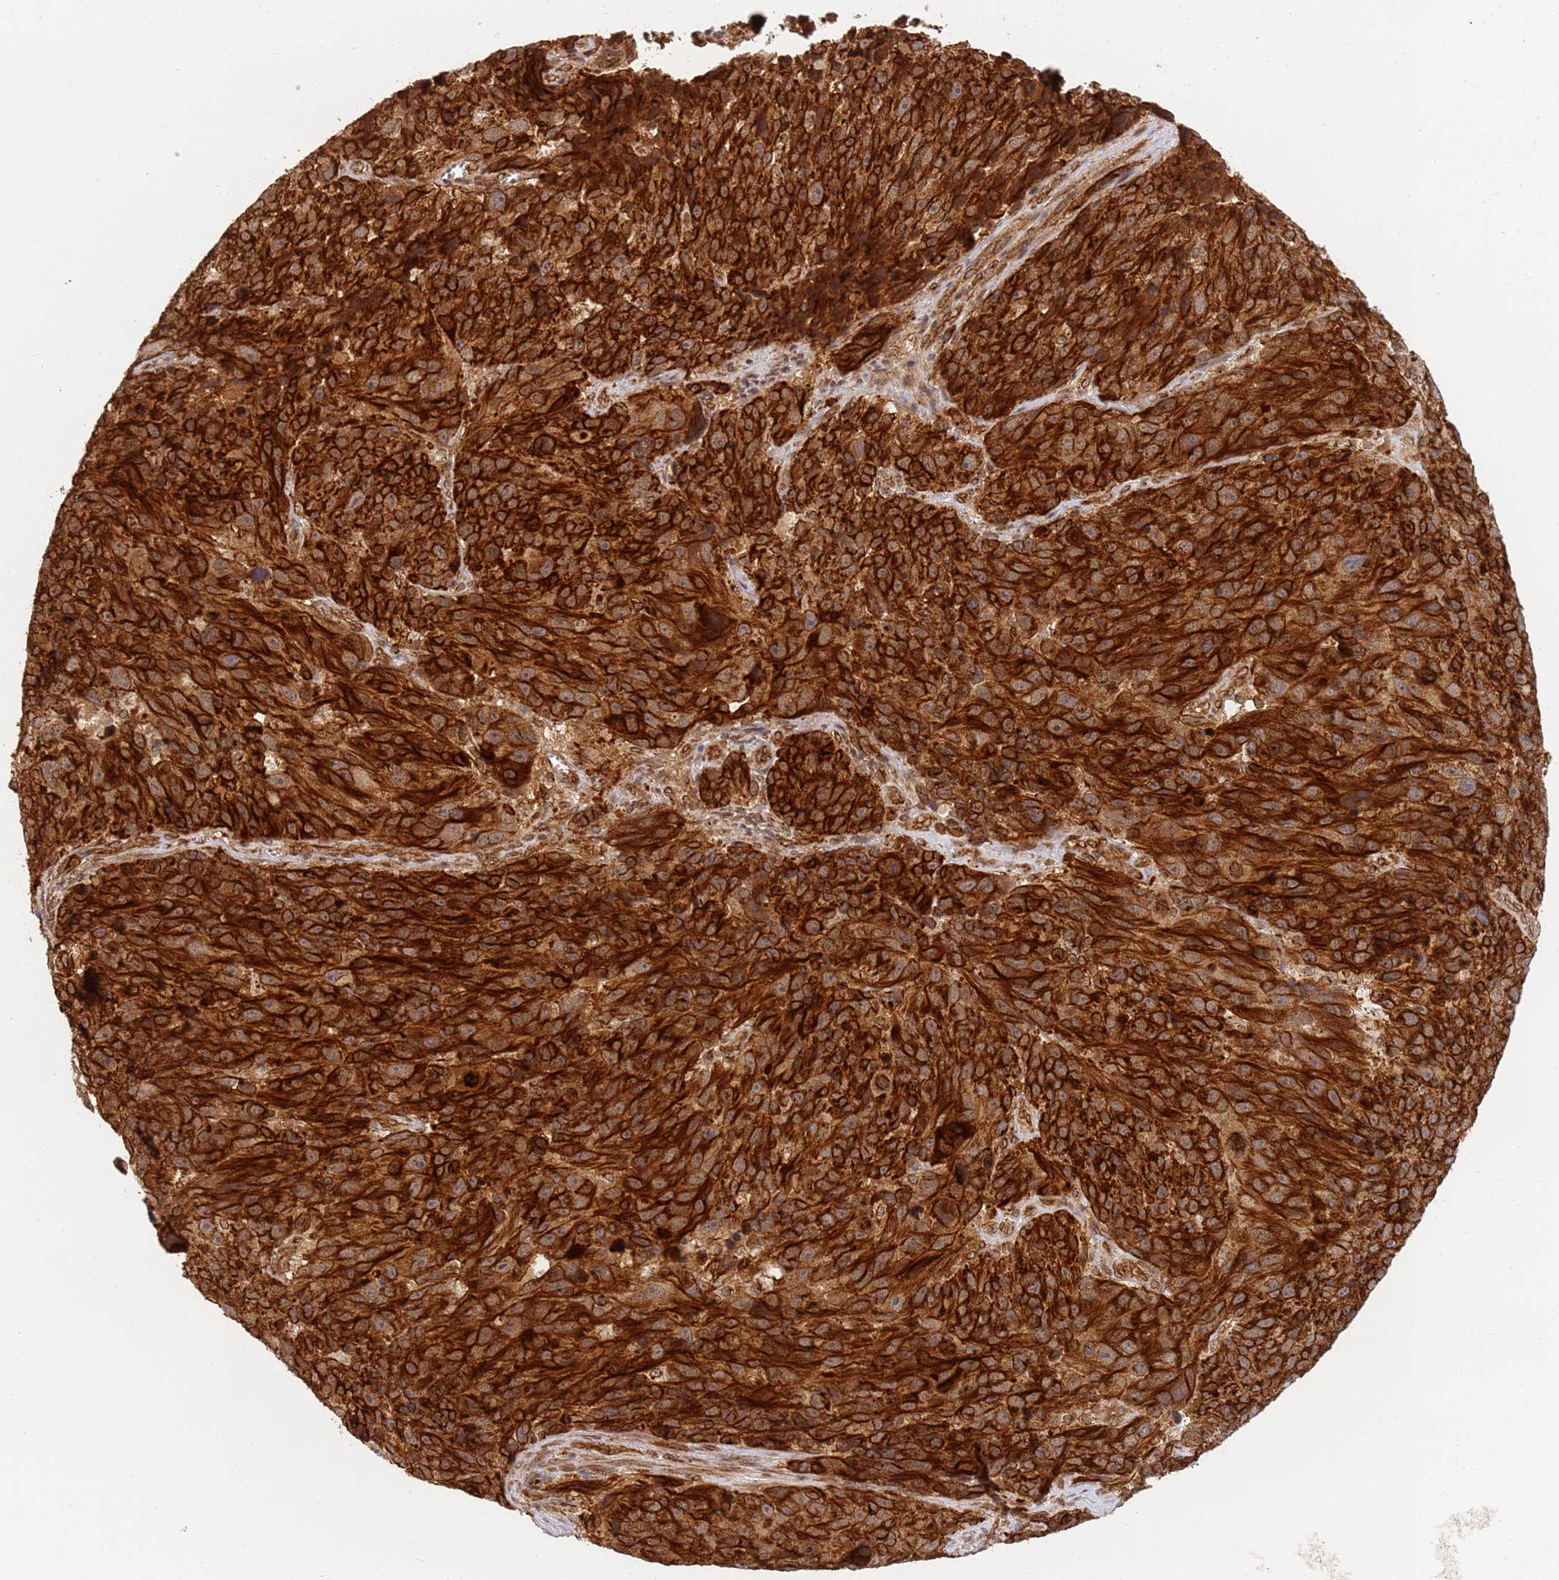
{"staining": {"intensity": "strong", "quantity": ">75%", "location": "cytoplasmic/membranous"}, "tissue": "melanoma", "cell_type": "Tumor cells", "image_type": "cancer", "snomed": [{"axis": "morphology", "description": "Malignant melanoma, NOS"}, {"axis": "topography", "description": "Skin"}], "caption": "The micrograph exhibits a brown stain indicating the presence of a protein in the cytoplasmic/membranous of tumor cells in melanoma.", "gene": "CEP170", "patient": {"sex": "male", "age": 84}}